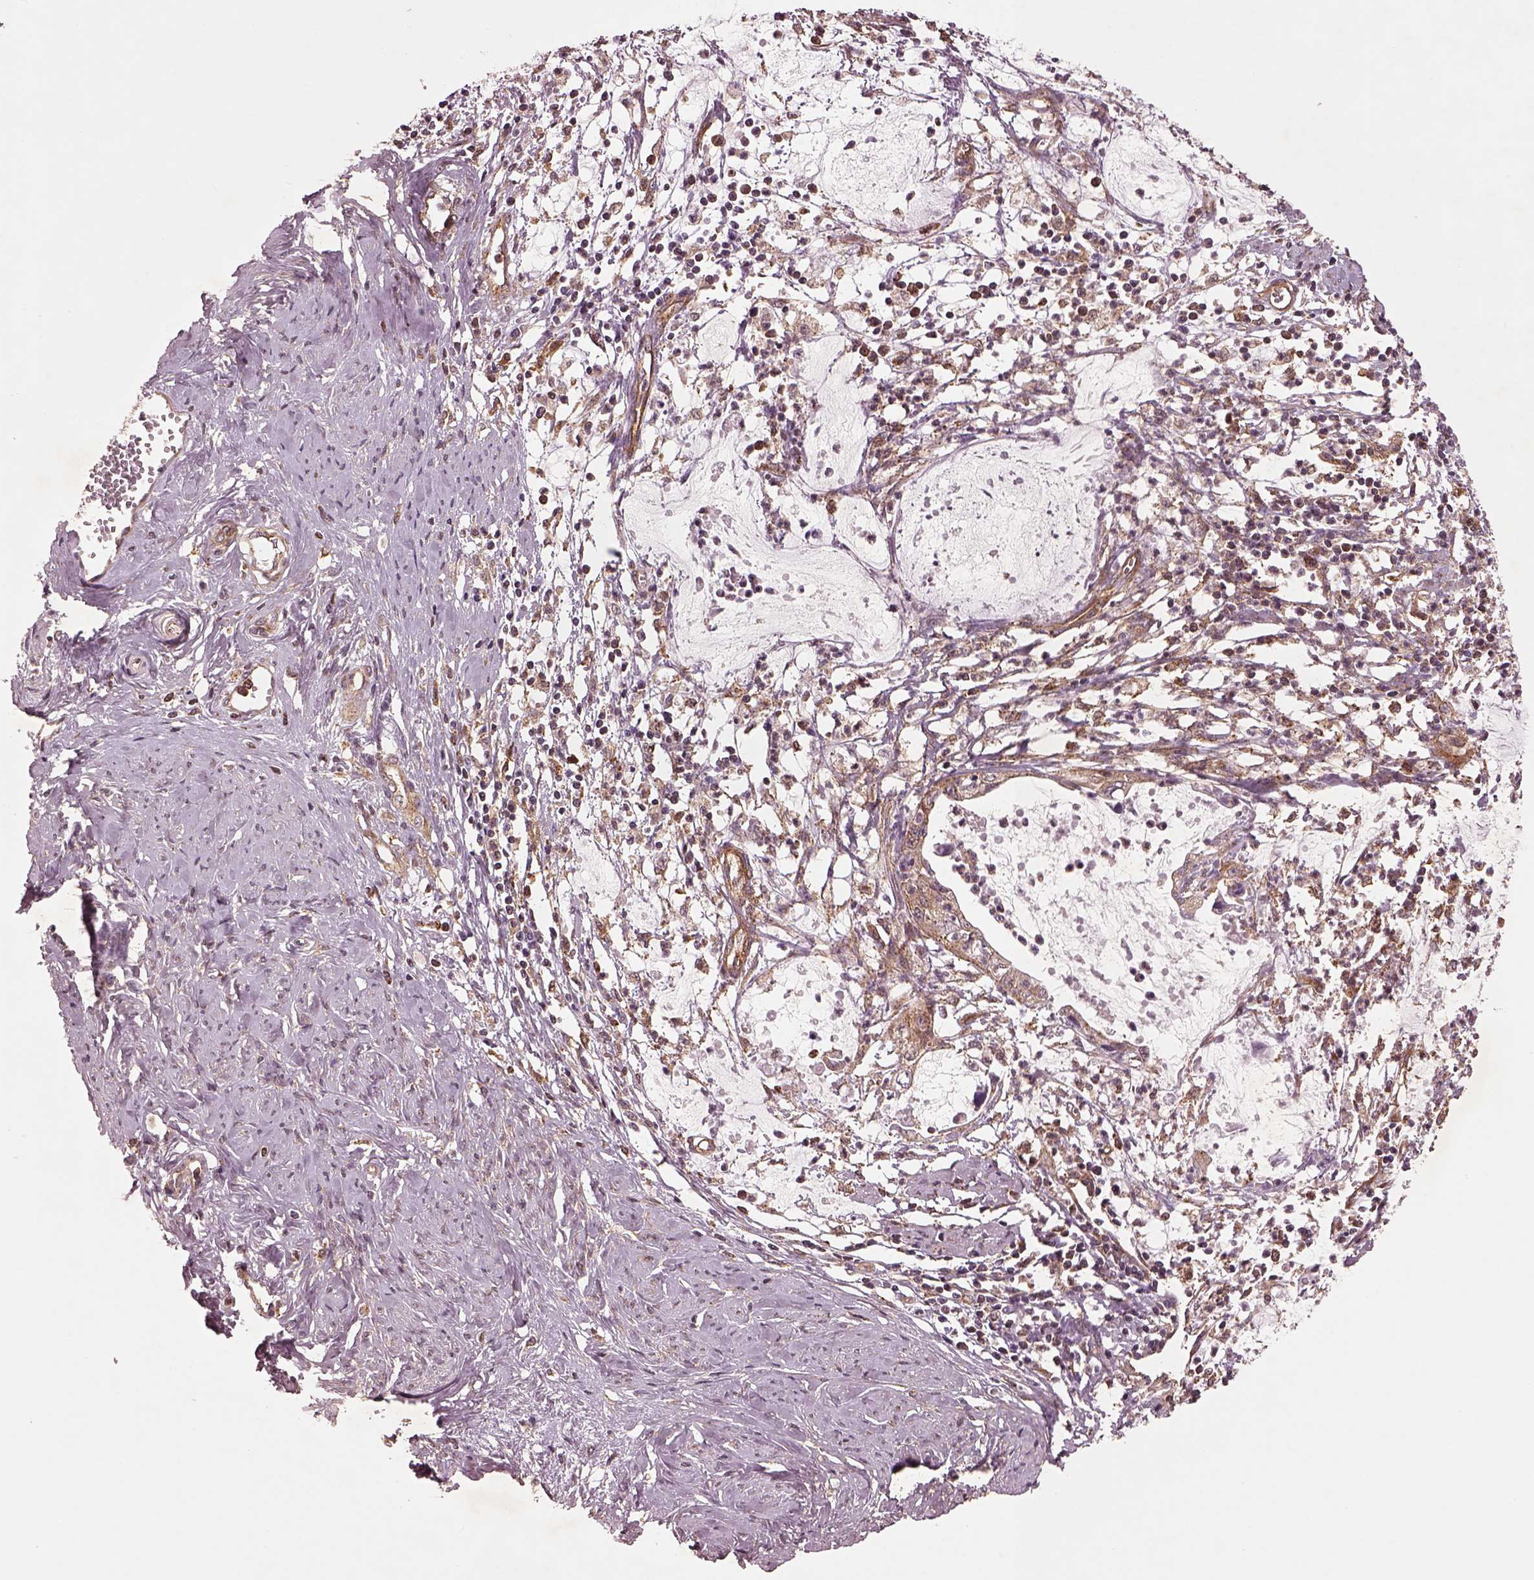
{"staining": {"intensity": "moderate", "quantity": "25%-75%", "location": "cytoplasmic/membranous"}, "tissue": "cervical cancer", "cell_type": "Tumor cells", "image_type": "cancer", "snomed": [{"axis": "morphology", "description": "Normal tissue, NOS"}, {"axis": "morphology", "description": "Adenocarcinoma, NOS"}, {"axis": "topography", "description": "Cervix"}], "caption": "IHC (DAB) staining of cervical cancer (adenocarcinoma) exhibits moderate cytoplasmic/membranous protein positivity in about 25%-75% of tumor cells.", "gene": "WASHC2A", "patient": {"sex": "female", "age": 38}}